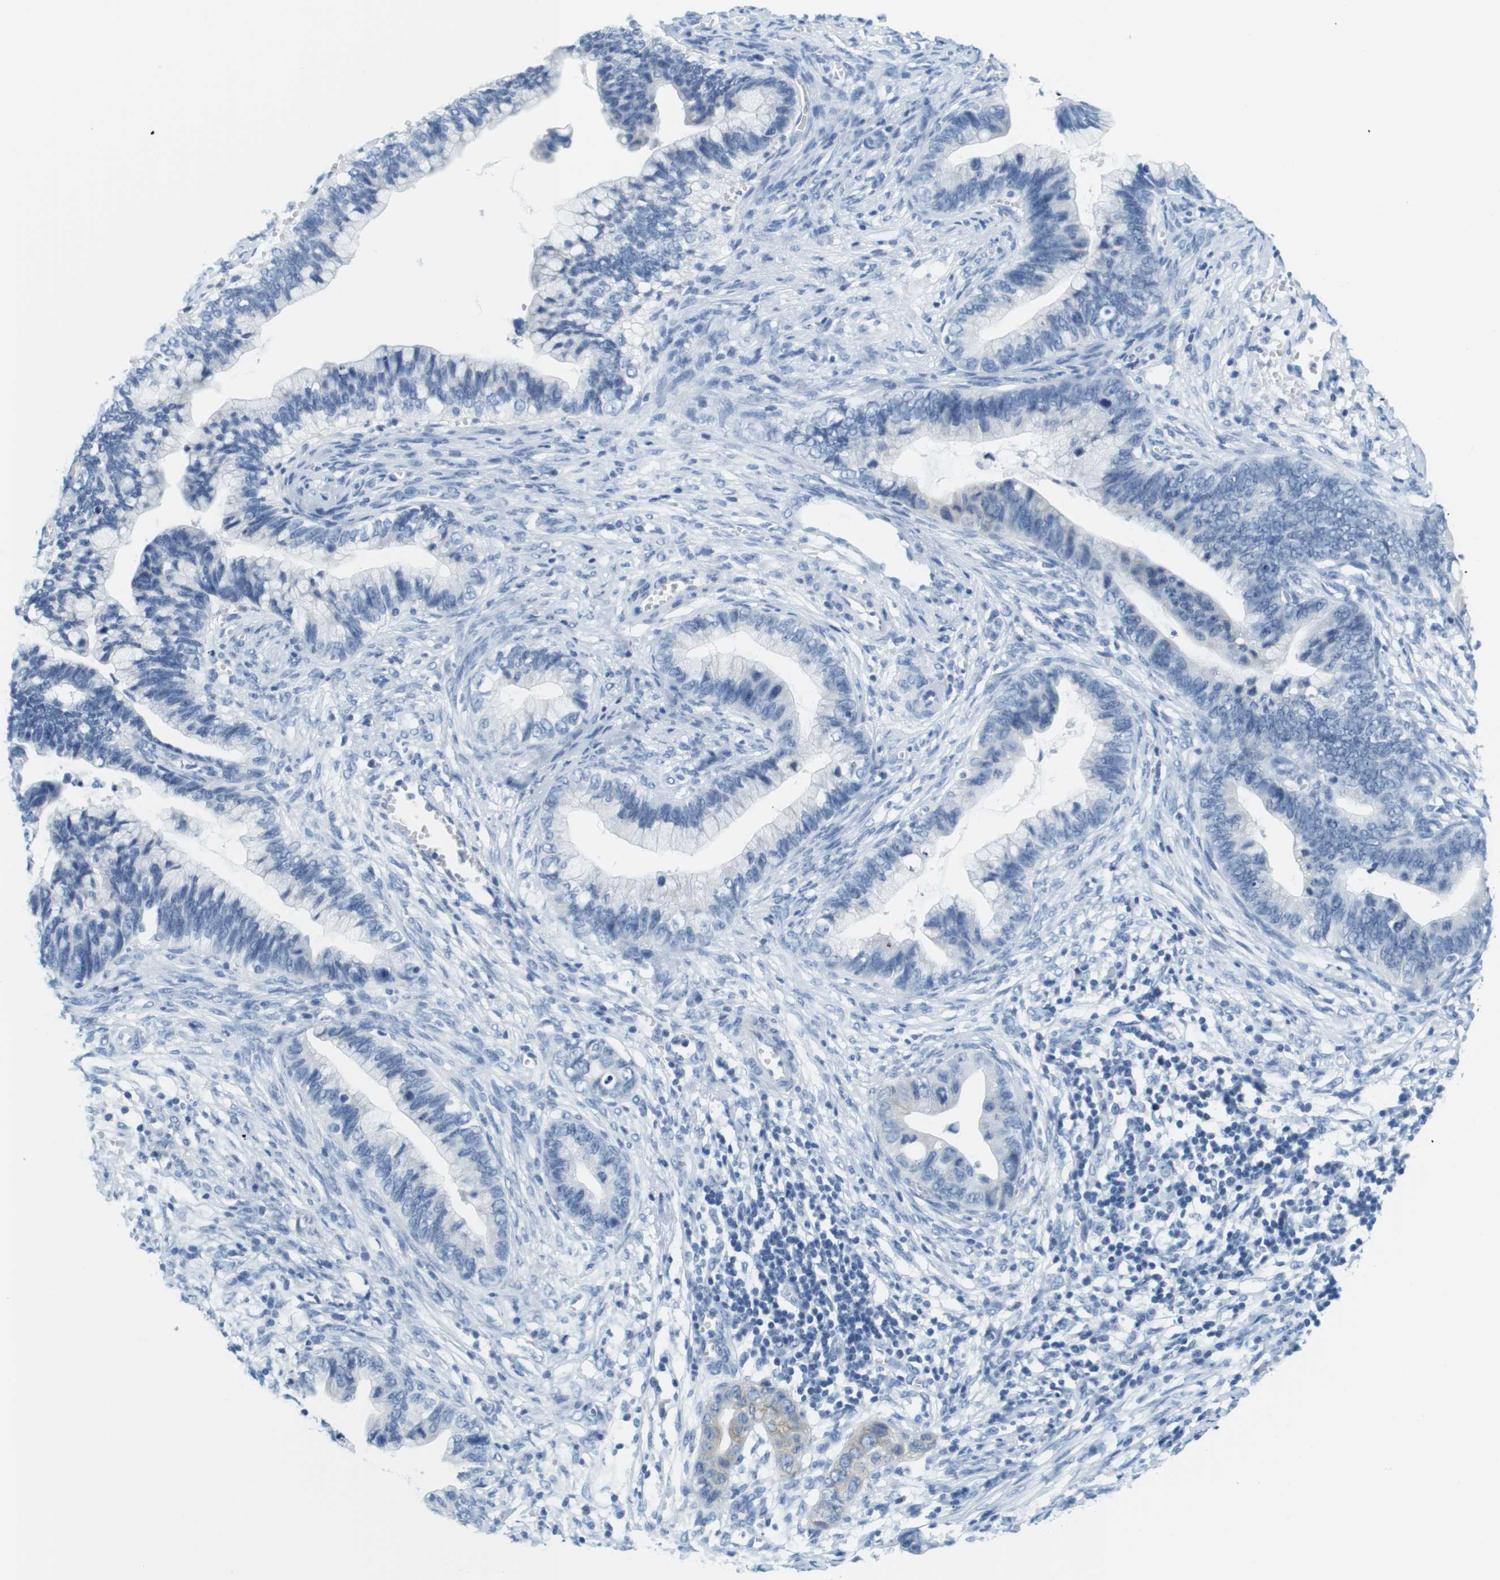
{"staining": {"intensity": "negative", "quantity": "none", "location": "none"}, "tissue": "cervical cancer", "cell_type": "Tumor cells", "image_type": "cancer", "snomed": [{"axis": "morphology", "description": "Adenocarcinoma, NOS"}, {"axis": "topography", "description": "Cervix"}], "caption": "Immunohistochemical staining of adenocarcinoma (cervical) displays no significant expression in tumor cells.", "gene": "CYP2C9", "patient": {"sex": "female", "age": 44}}